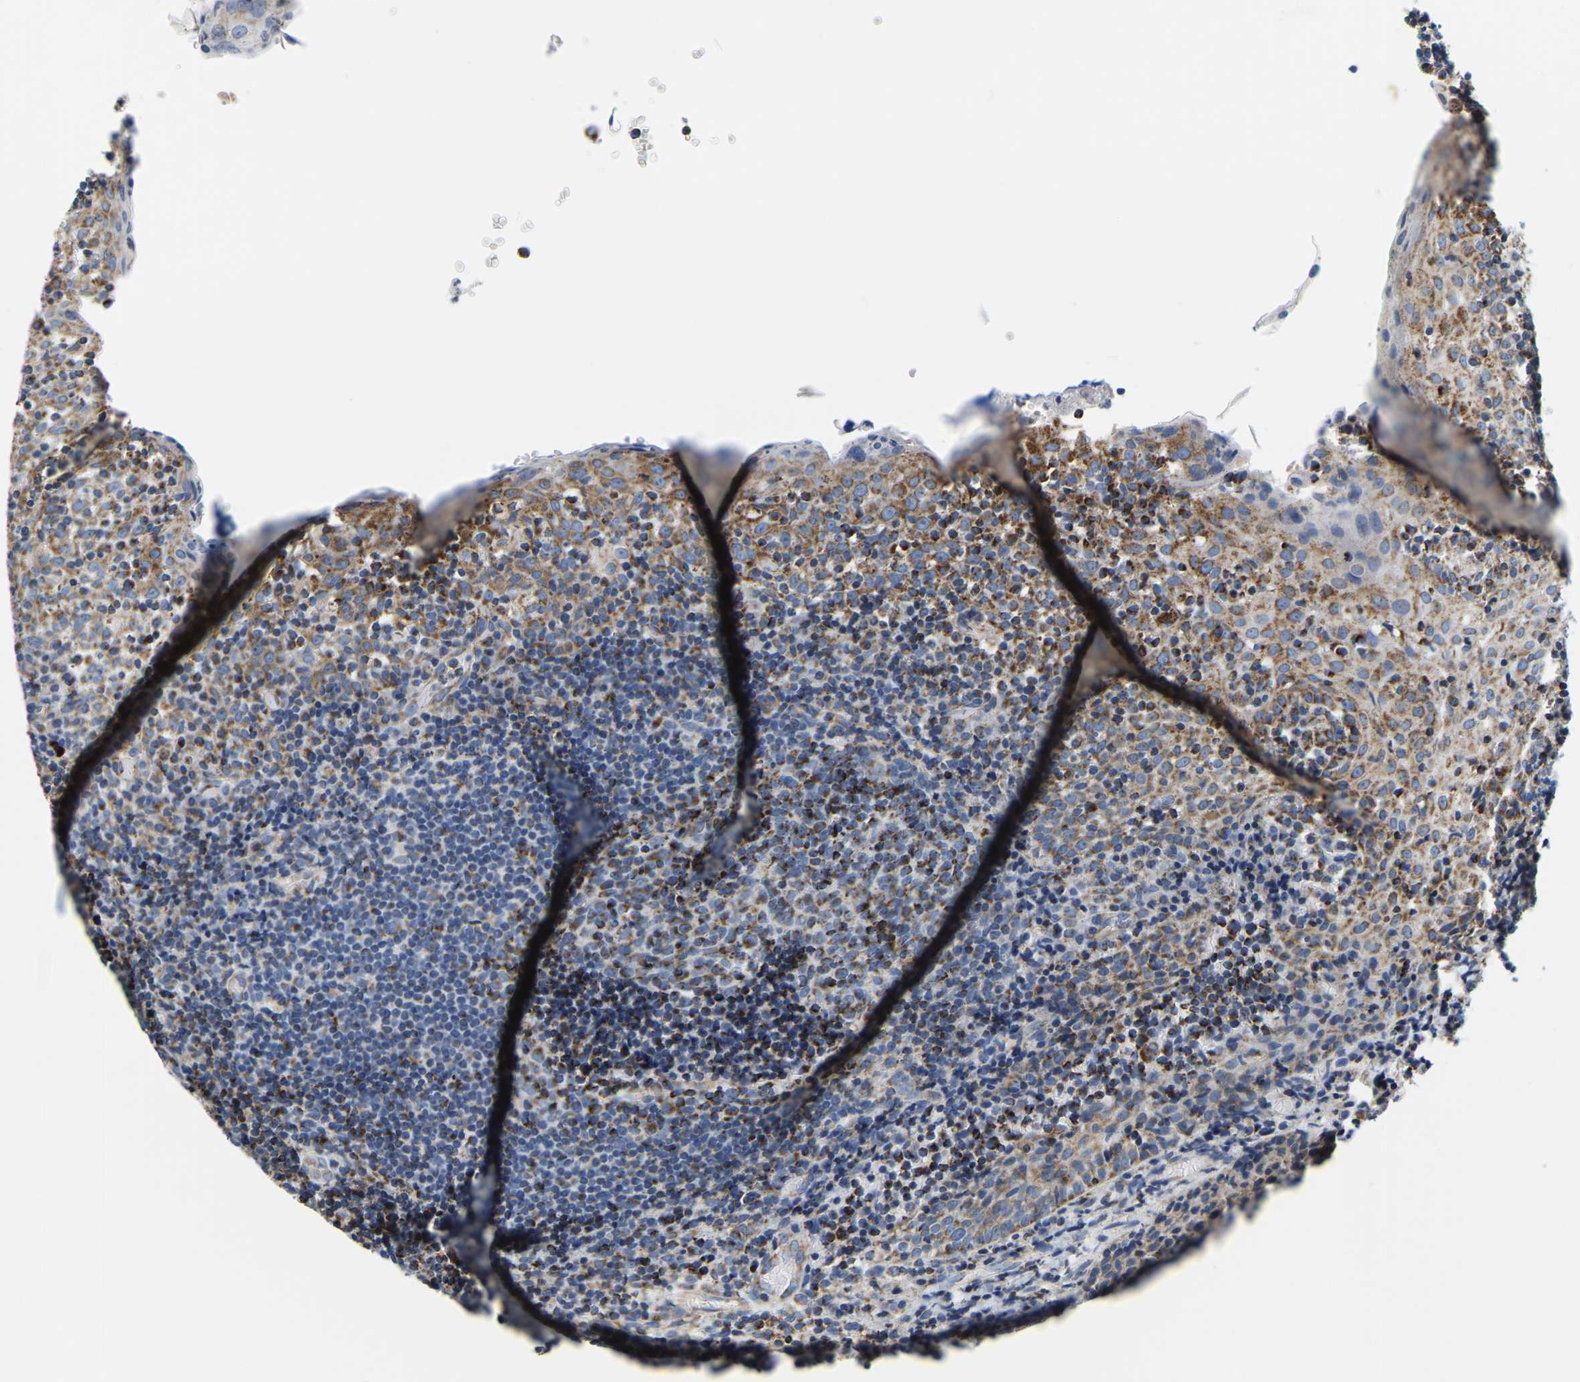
{"staining": {"intensity": "moderate", "quantity": ">75%", "location": "cytoplasmic/membranous"}, "tissue": "tonsil", "cell_type": "Germinal center cells", "image_type": "normal", "snomed": [{"axis": "morphology", "description": "Normal tissue, NOS"}, {"axis": "topography", "description": "Tonsil"}], "caption": "Immunohistochemical staining of unremarkable tonsil demonstrates moderate cytoplasmic/membranous protein positivity in approximately >75% of germinal center cells.", "gene": "SFXN1", "patient": {"sex": "female", "age": 19}}